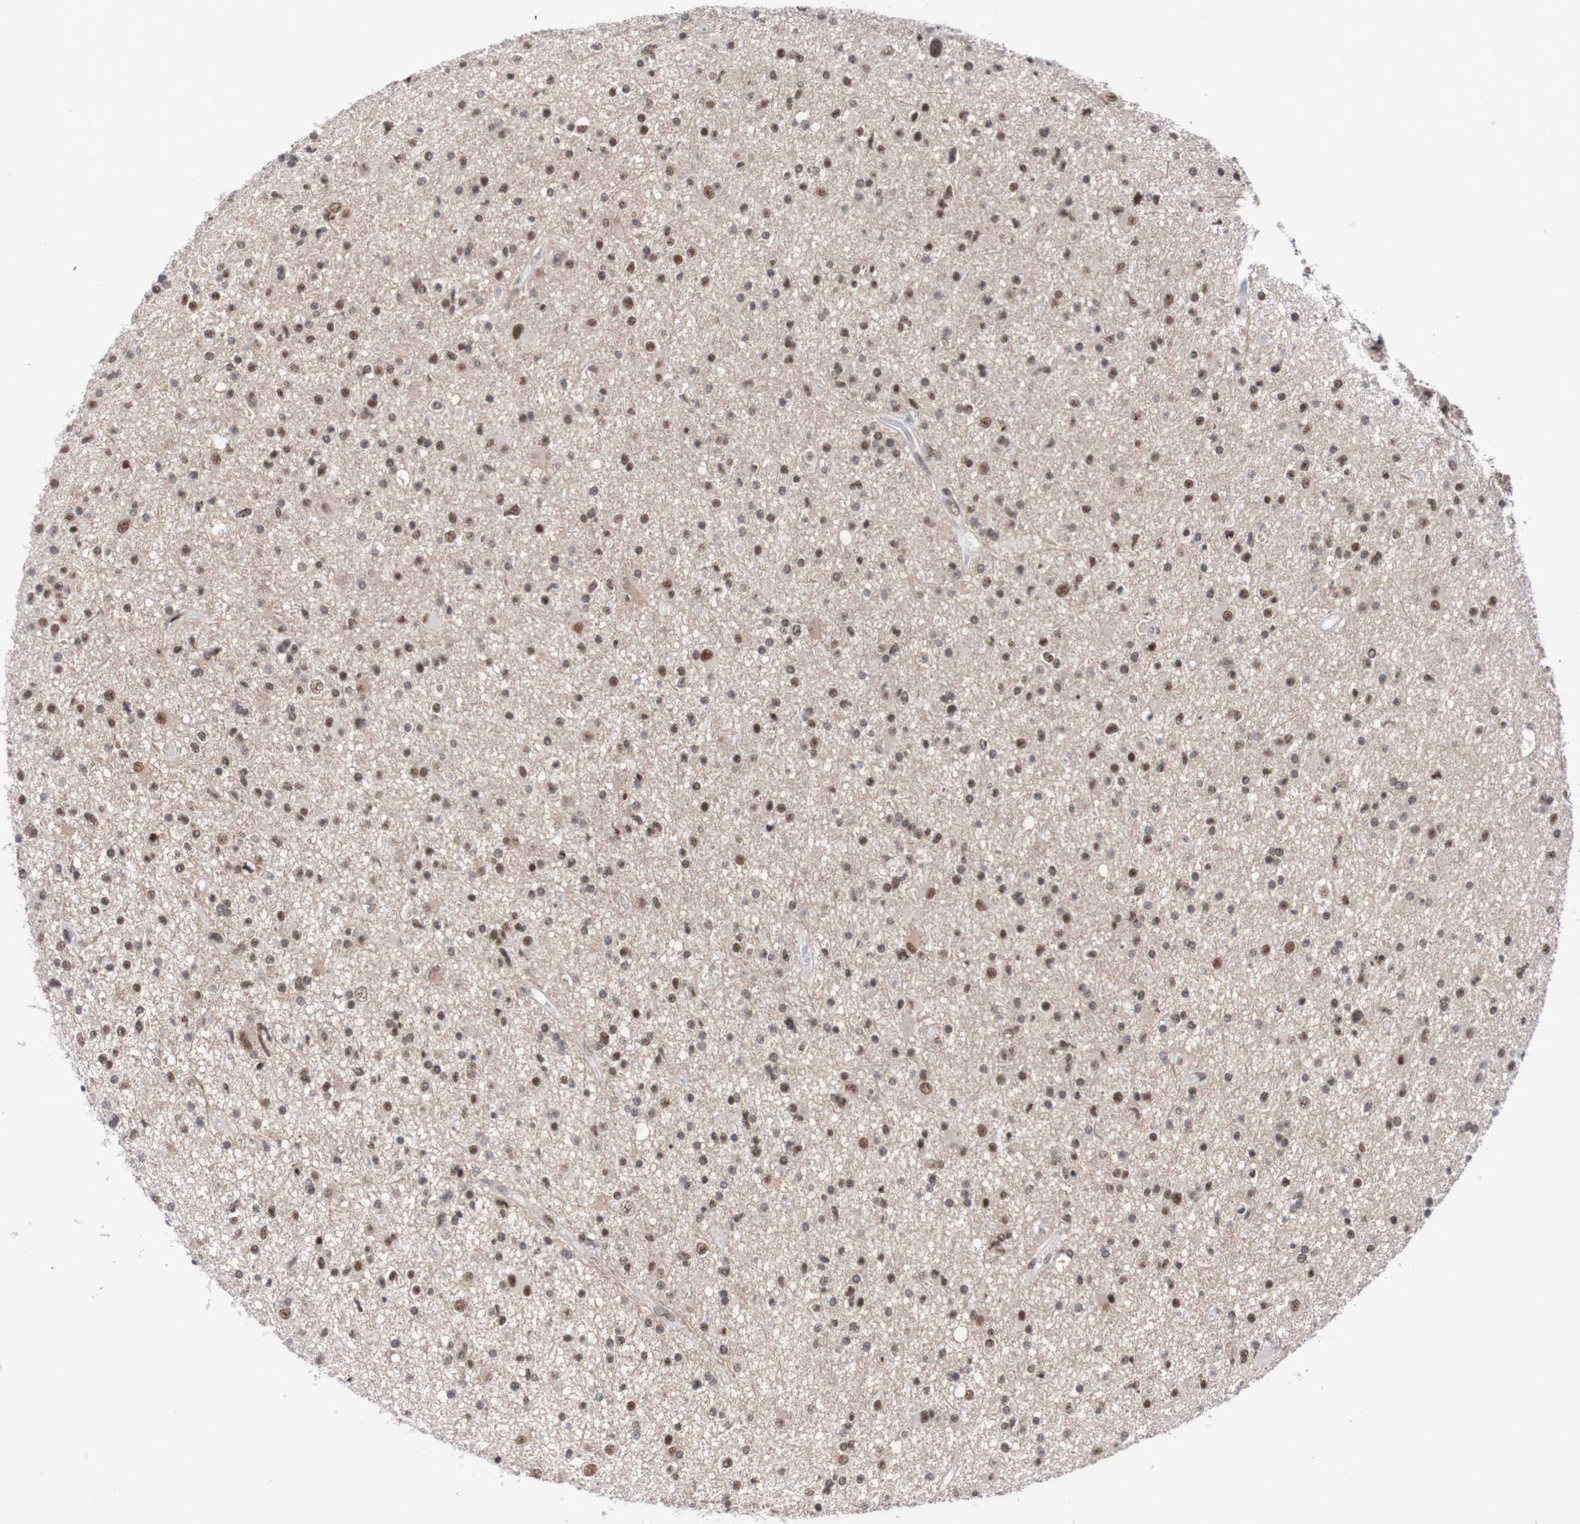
{"staining": {"intensity": "moderate", "quantity": "25%-75%", "location": "nuclear"}, "tissue": "glioma", "cell_type": "Tumor cells", "image_type": "cancer", "snomed": [{"axis": "morphology", "description": "Glioma, malignant, High grade"}, {"axis": "topography", "description": "Brain"}], "caption": "Malignant glioma (high-grade) stained with a protein marker shows moderate staining in tumor cells.", "gene": "CDC5L", "patient": {"sex": "male", "age": 33}}